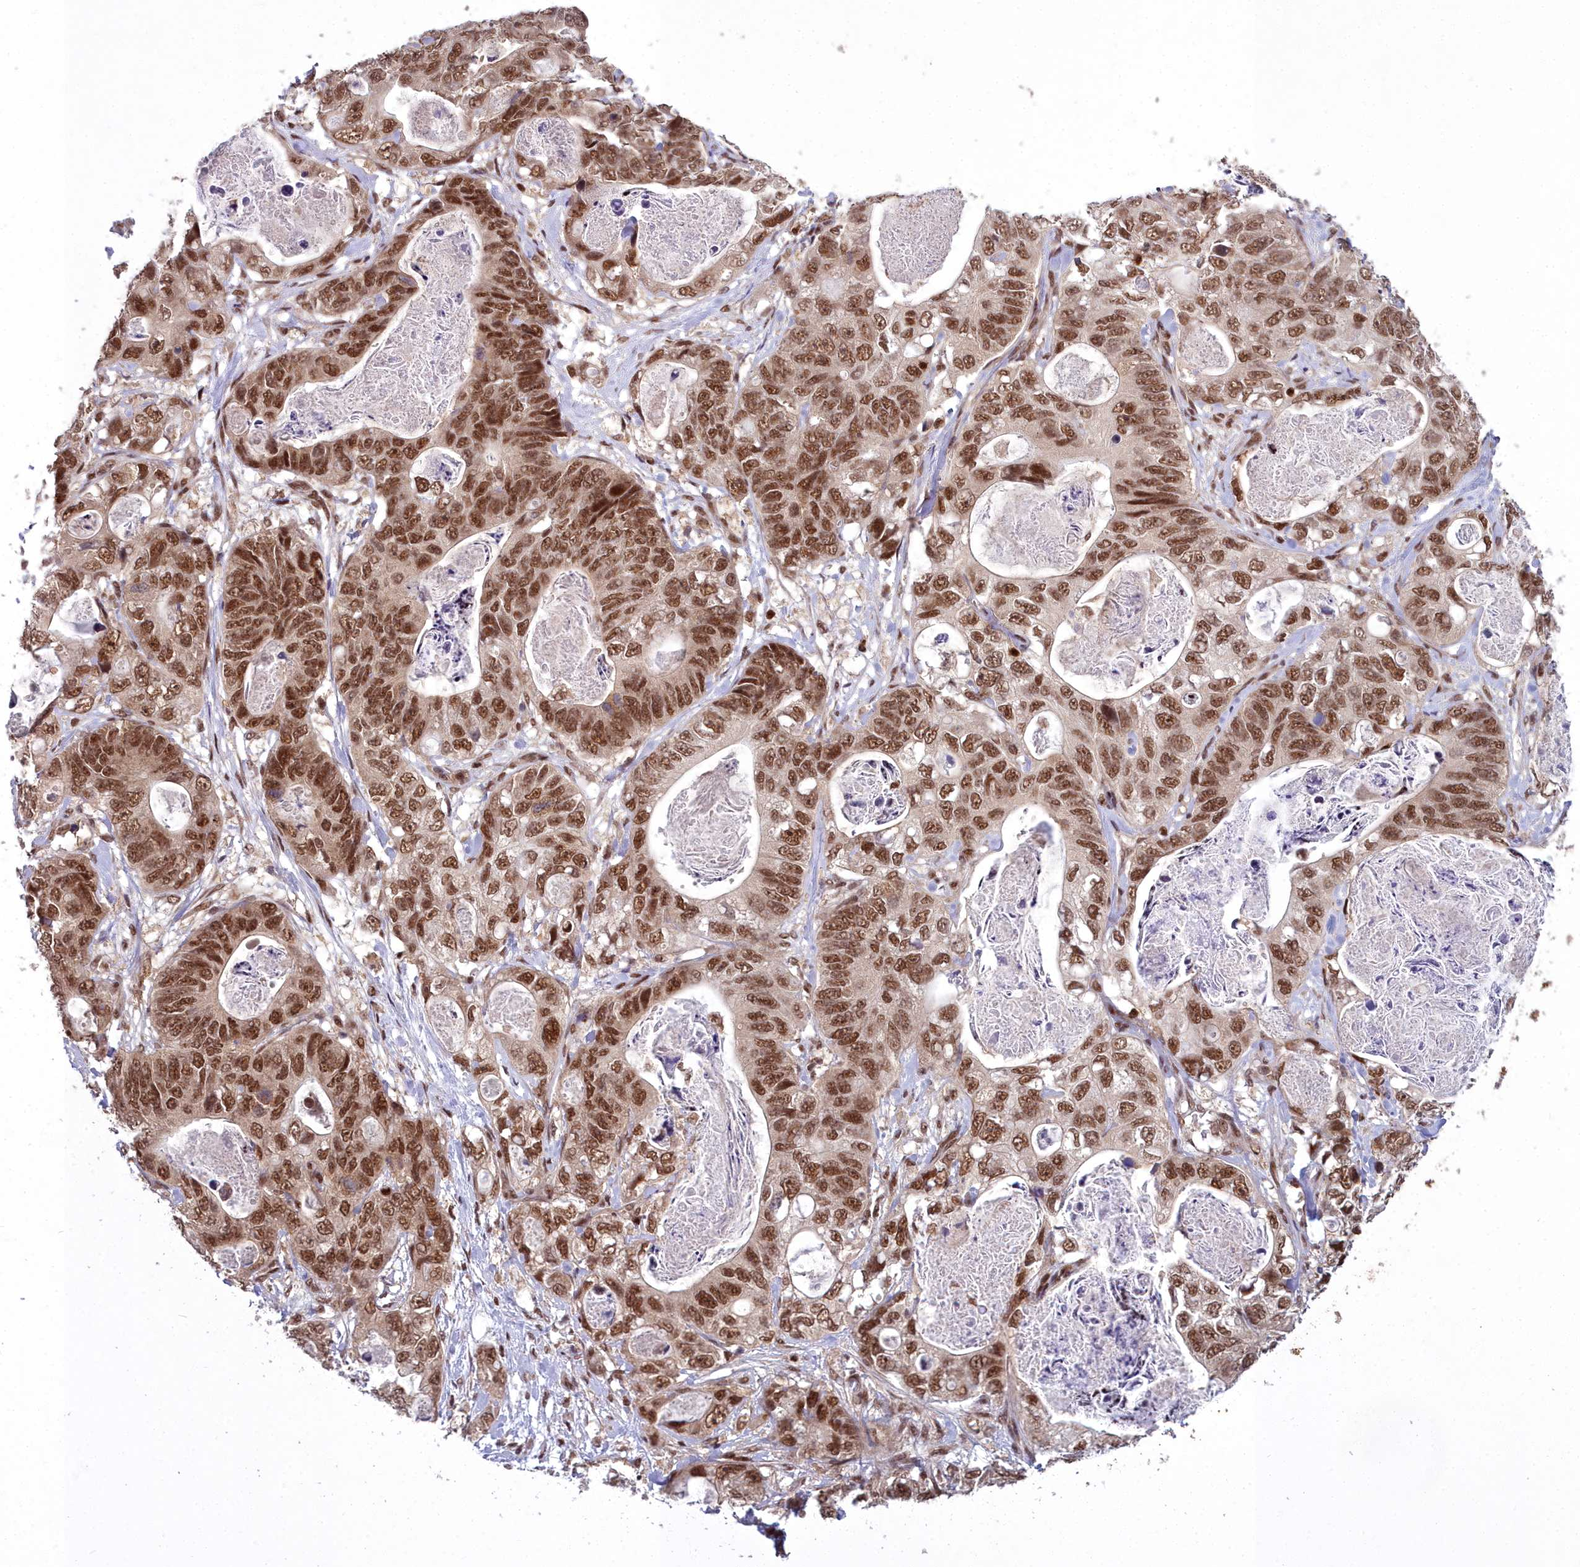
{"staining": {"intensity": "strong", "quantity": ">75%", "location": "nuclear"}, "tissue": "stomach cancer", "cell_type": "Tumor cells", "image_type": "cancer", "snomed": [{"axis": "morphology", "description": "Normal tissue, NOS"}, {"axis": "morphology", "description": "Adenocarcinoma, NOS"}, {"axis": "topography", "description": "Stomach"}], "caption": "Strong nuclear protein staining is present in about >75% of tumor cells in stomach adenocarcinoma. The protein is shown in brown color, while the nuclei are stained blue.", "gene": "GMEB1", "patient": {"sex": "female", "age": 89}}